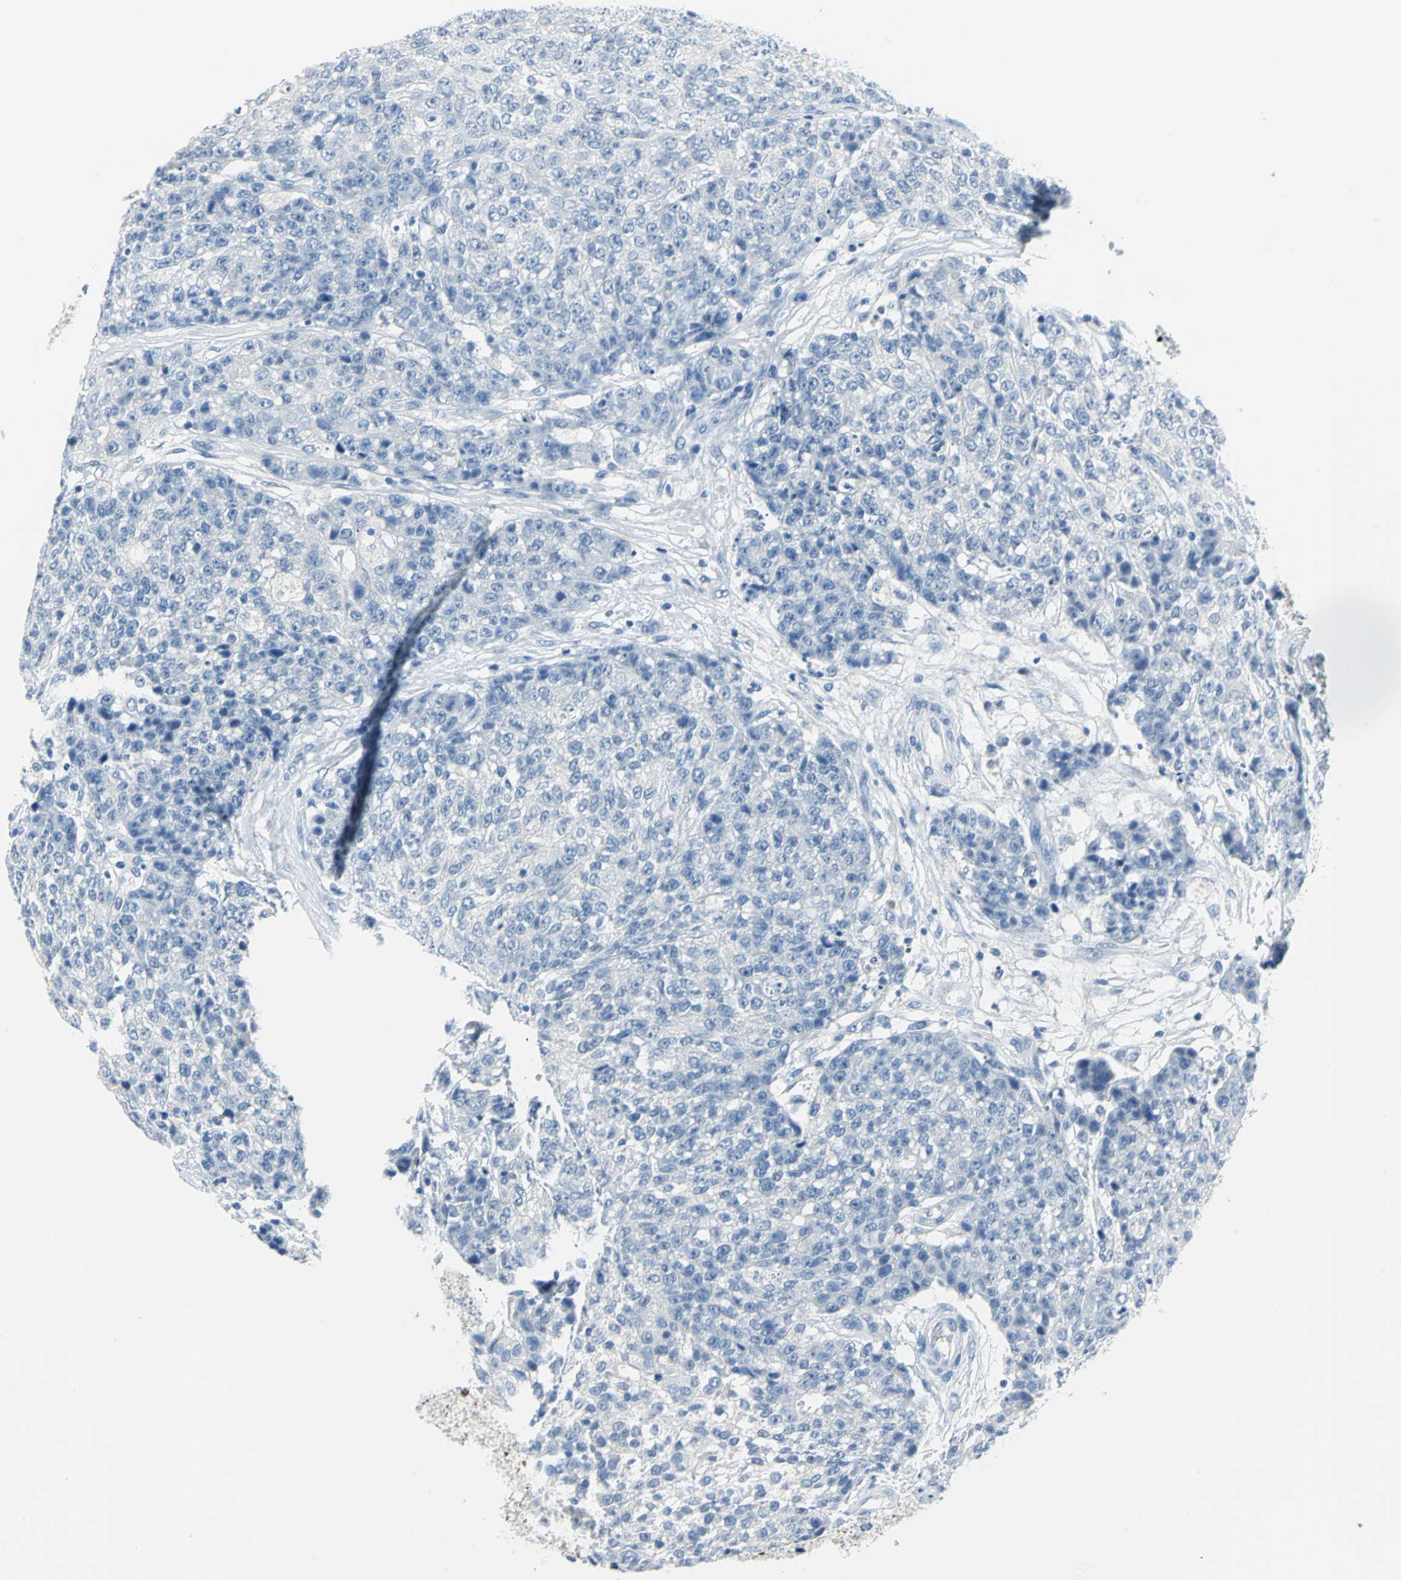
{"staining": {"intensity": "negative", "quantity": "none", "location": "none"}, "tissue": "ovarian cancer", "cell_type": "Tumor cells", "image_type": "cancer", "snomed": [{"axis": "morphology", "description": "Carcinoma, endometroid"}, {"axis": "topography", "description": "Ovary"}], "caption": "Ovarian cancer was stained to show a protein in brown. There is no significant positivity in tumor cells.", "gene": "PKLR", "patient": {"sex": "female", "age": 42}}